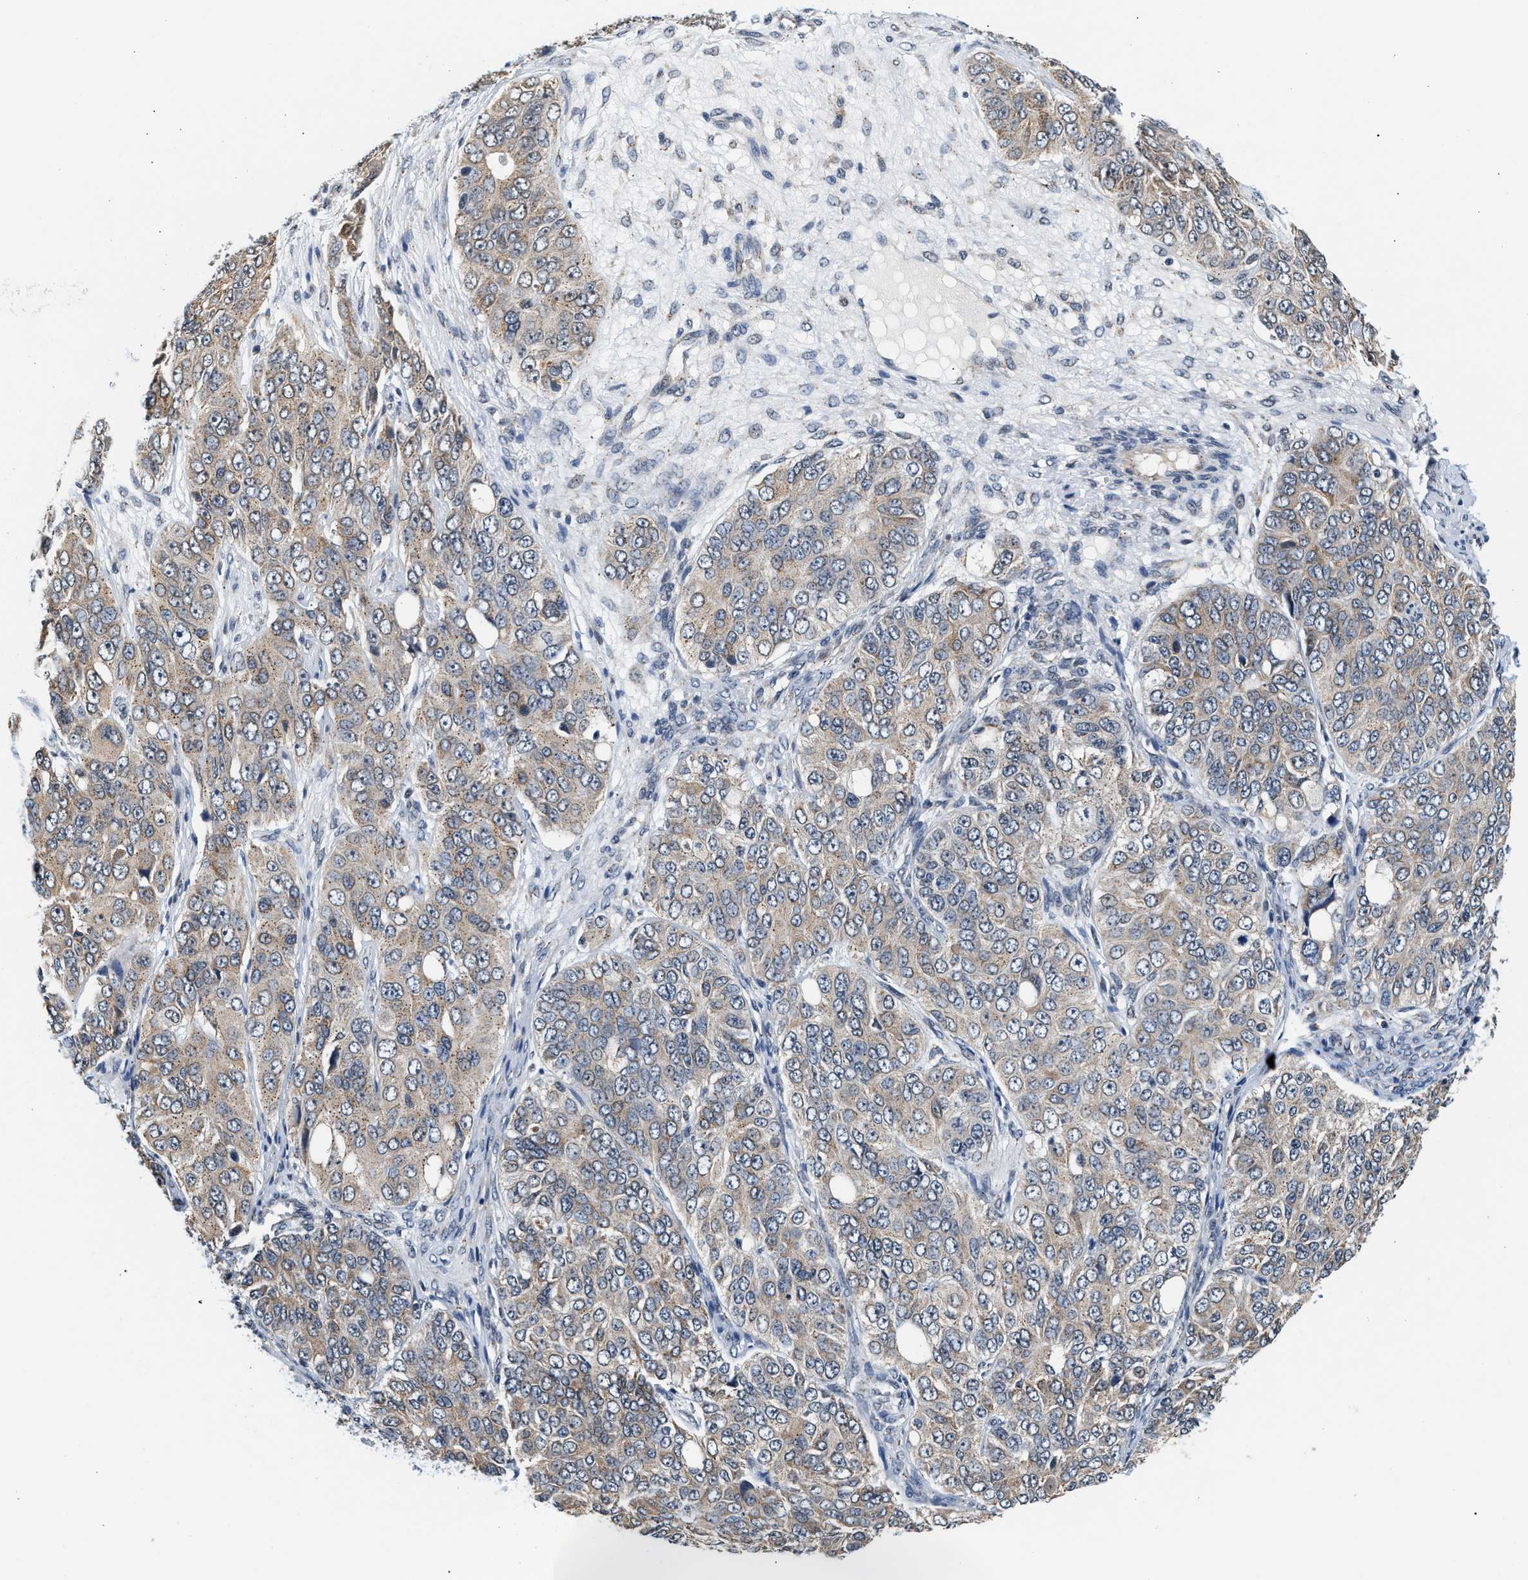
{"staining": {"intensity": "weak", "quantity": "25%-75%", "location": "cytoplasmic/membranous"}, "tissue": "ovarian cancer", "cell_type": "Tumor cells", "image_type": "cancer", "snomed": [{"axis": "morphology", "description": "Carcinoma, endometroid"}, {"axis": "topography", "description": "Ovary"}], "caption": "Ovarian cancer stained for a protein reveals weak cytoplasmic/membranous positivity in tumor cells.", "gene": "KCNMB2", "patient": {"sex": "female", "age": 51}}